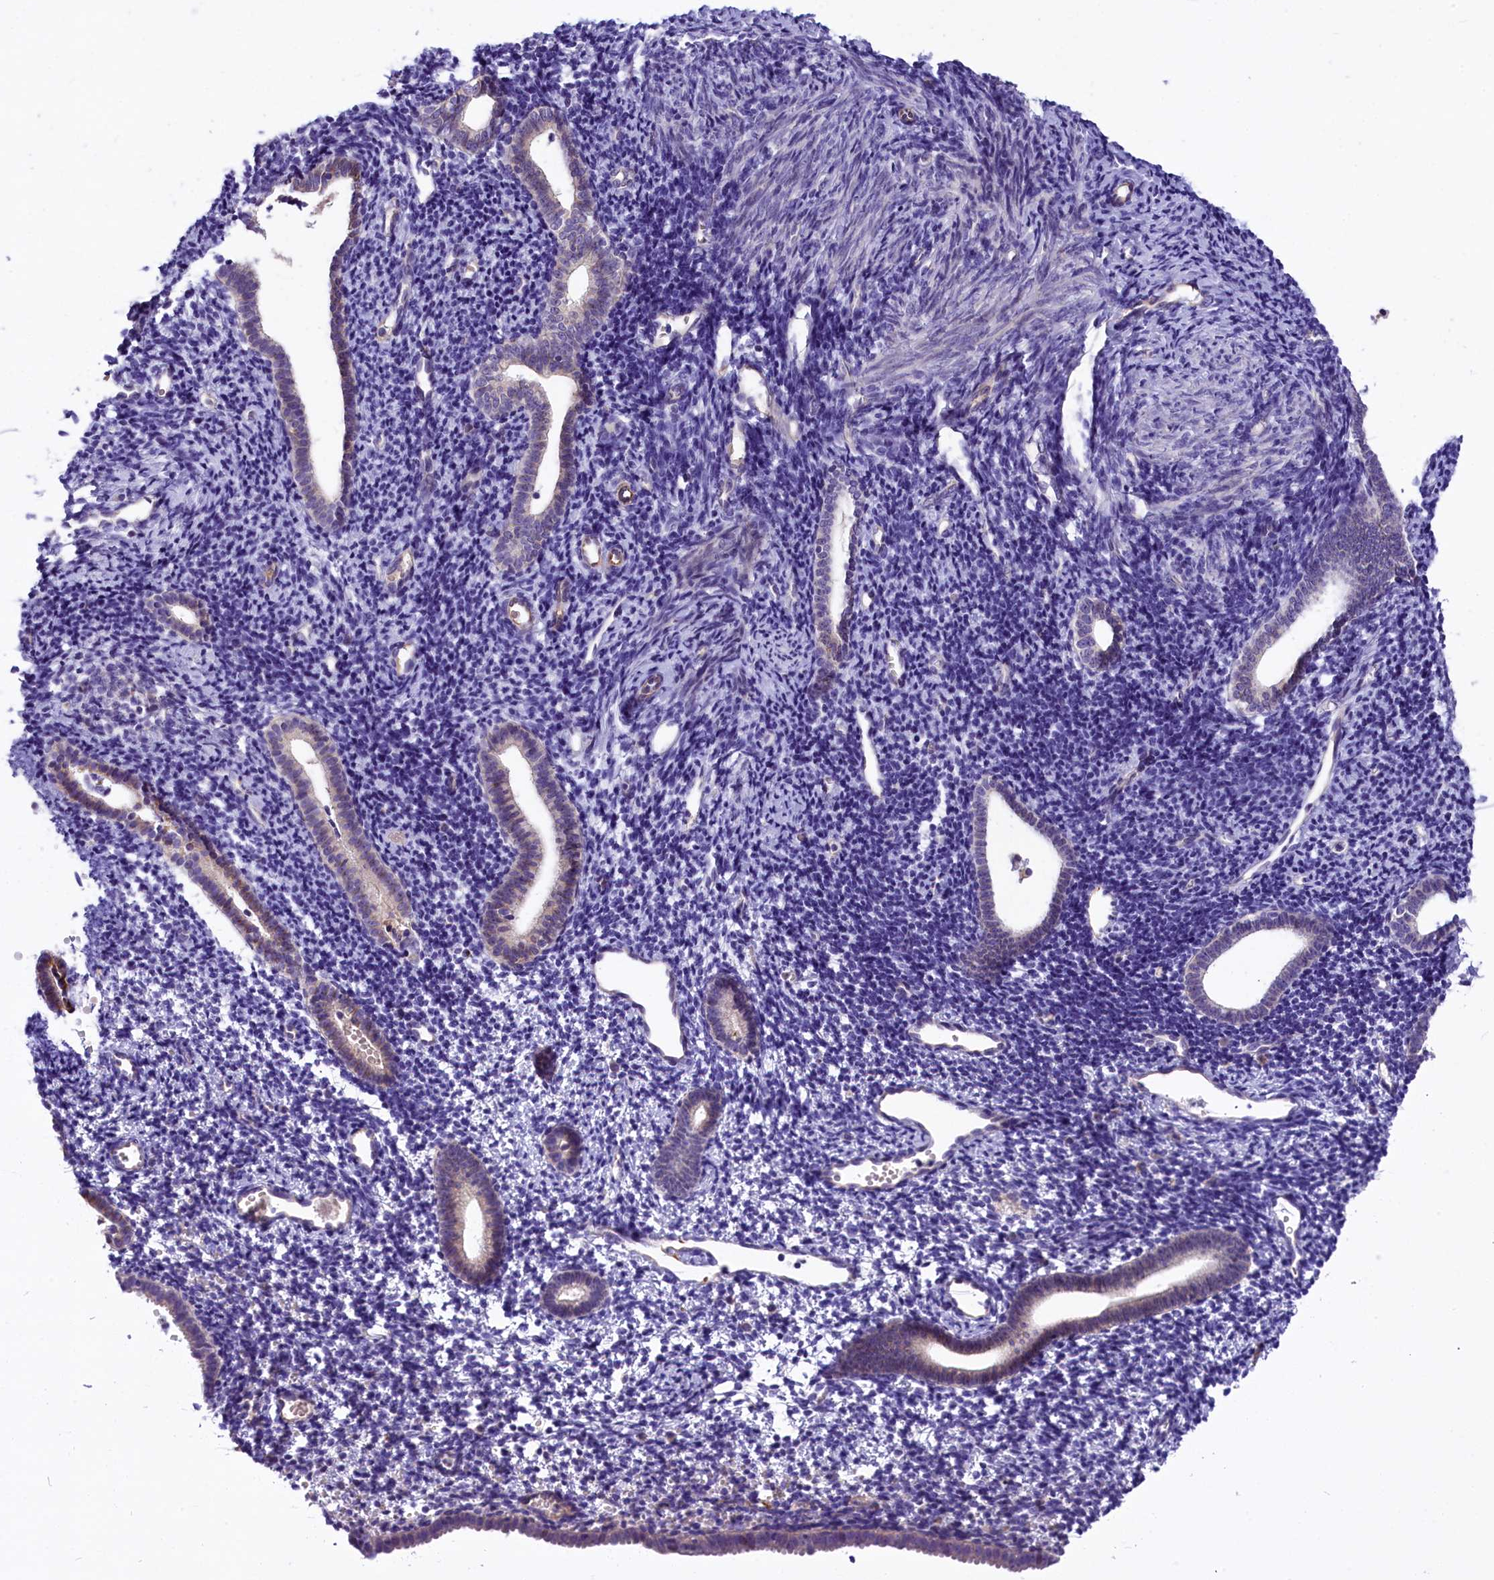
{"staining": {"intensity": "negative", "quantity": "none", "location": "none"}, "tissue": "endometrium", "cell_type": "Cells in endometrial stroma", "image_type": "normal", "snomed": [{"axis": "morphology", "description": "Normal tissue, NOS"}, {"axis": "topography", "description": "Endometrium"}], "caption": "This photomicrograph is of normal endometrium stained with IHC to label a protein in brown with the nuclei are counter-stained blue. There is no positivity in cells in endometrial stroma. (DAB (3,3'-diaminobenzidine) immunohistochemistry (IHC) with hematoxylin counter stain).", "gene": "CCDC32", "patient": {"sex": "female", "age": 56}}